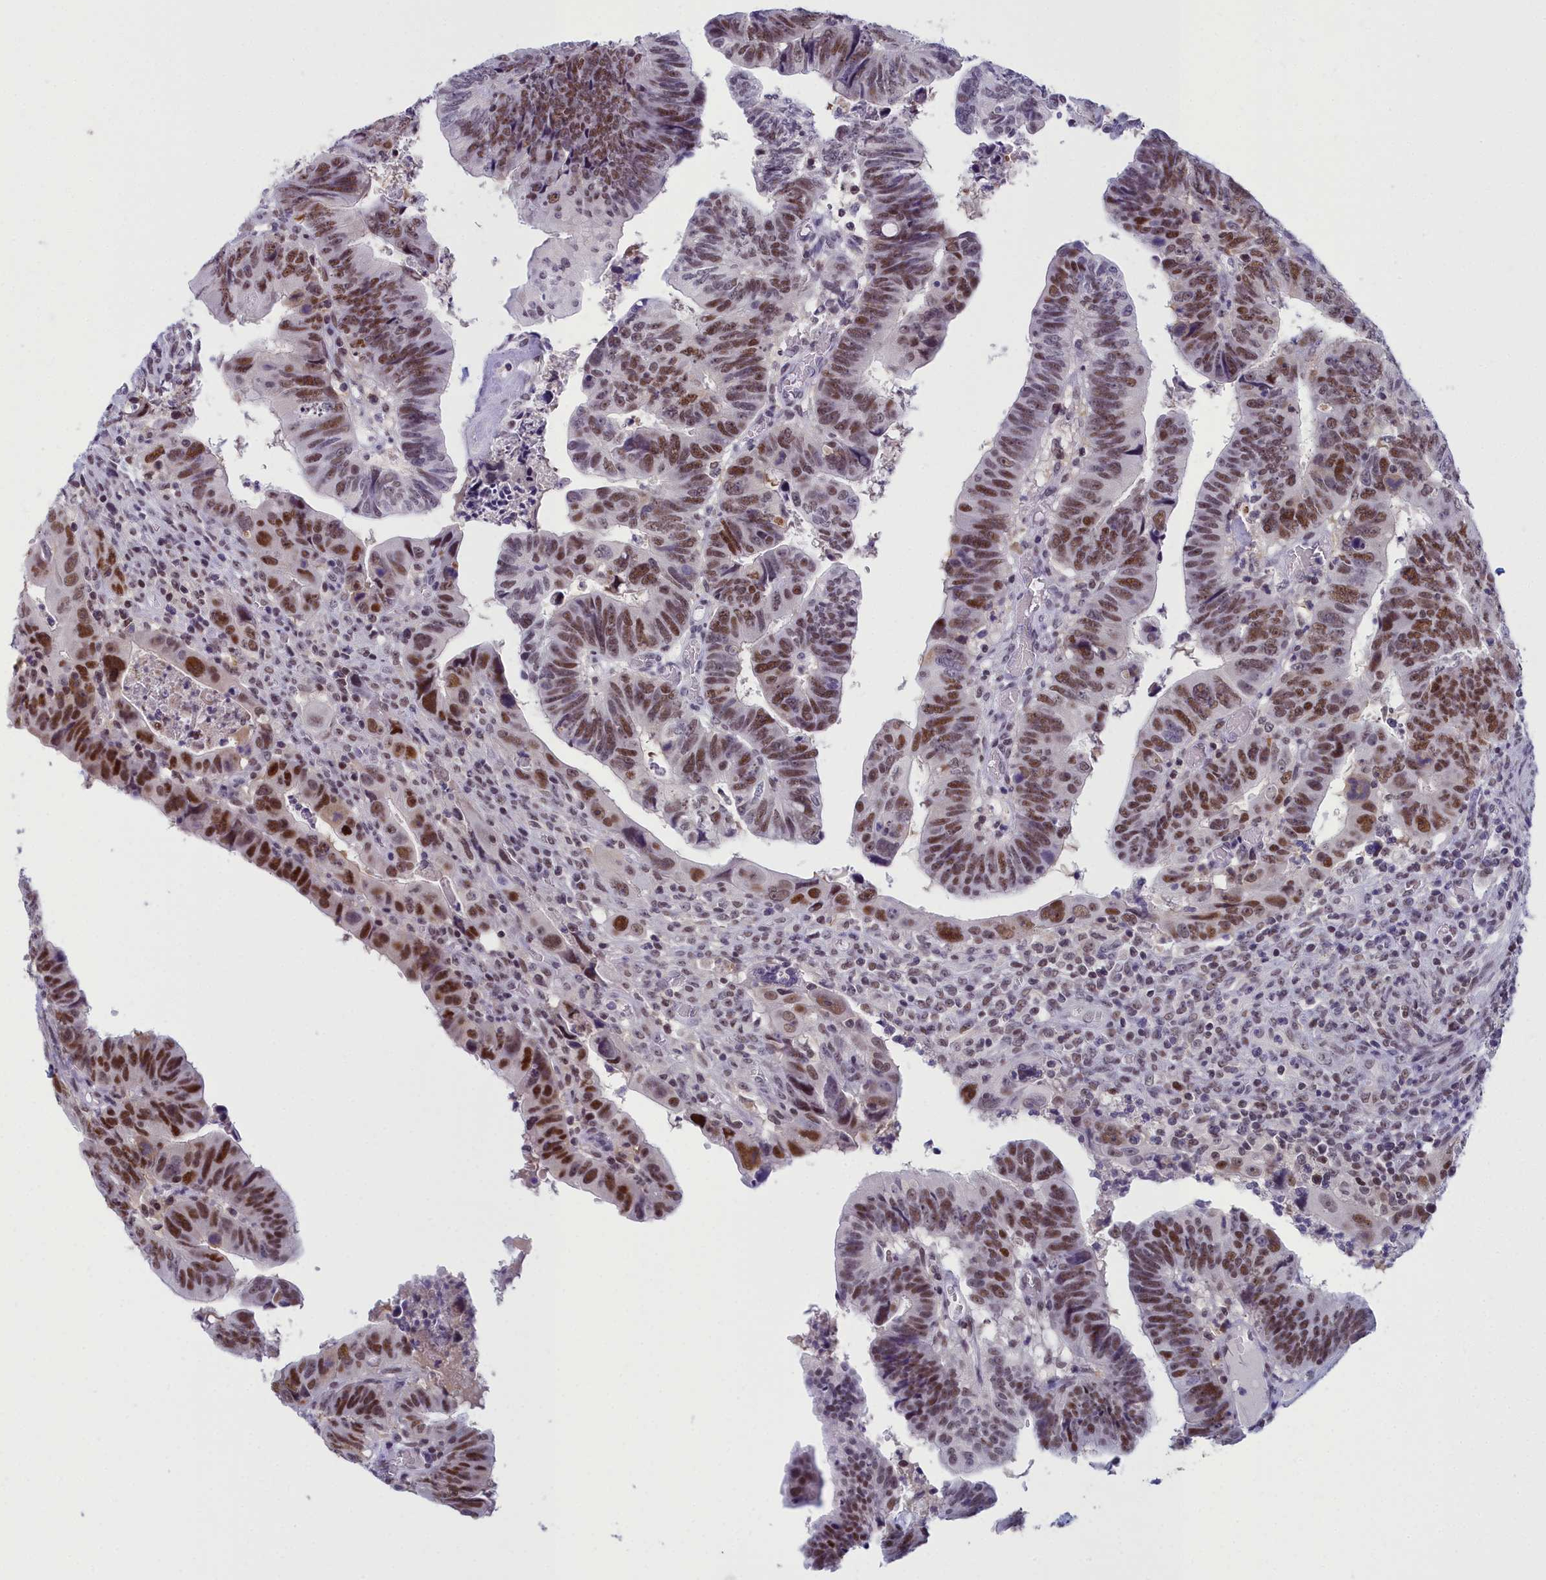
{"staining": {"intensity": "moderate", "quantity": ">75%", "location": "nuclear"}, "tissue": "colorectal cancer", "cell_type": "Tumor cells", "image_type": "cancer", "snomed": [{"axis": "morphology", "description": "Normal tissue, NOS"}, {"axis": "morphology", "description": "Adenocarcinoma, NOS"}, {"axis": "topography", "description": "Rectum"}], "caption": "Immunohistochemistry (DAB) staining of adenocarcinoma (colorectal) reveals moderate nuclear protein positivity in approximately >75% of tumor cells. The staining was performed using DAB (3,3'-diaminobenzidine), with brown indicating positive protein expression. Nuclei are stained blue with hematoxylin.", "gene": "CCDC97", "patient": {"sex": "female", "age": 65}}